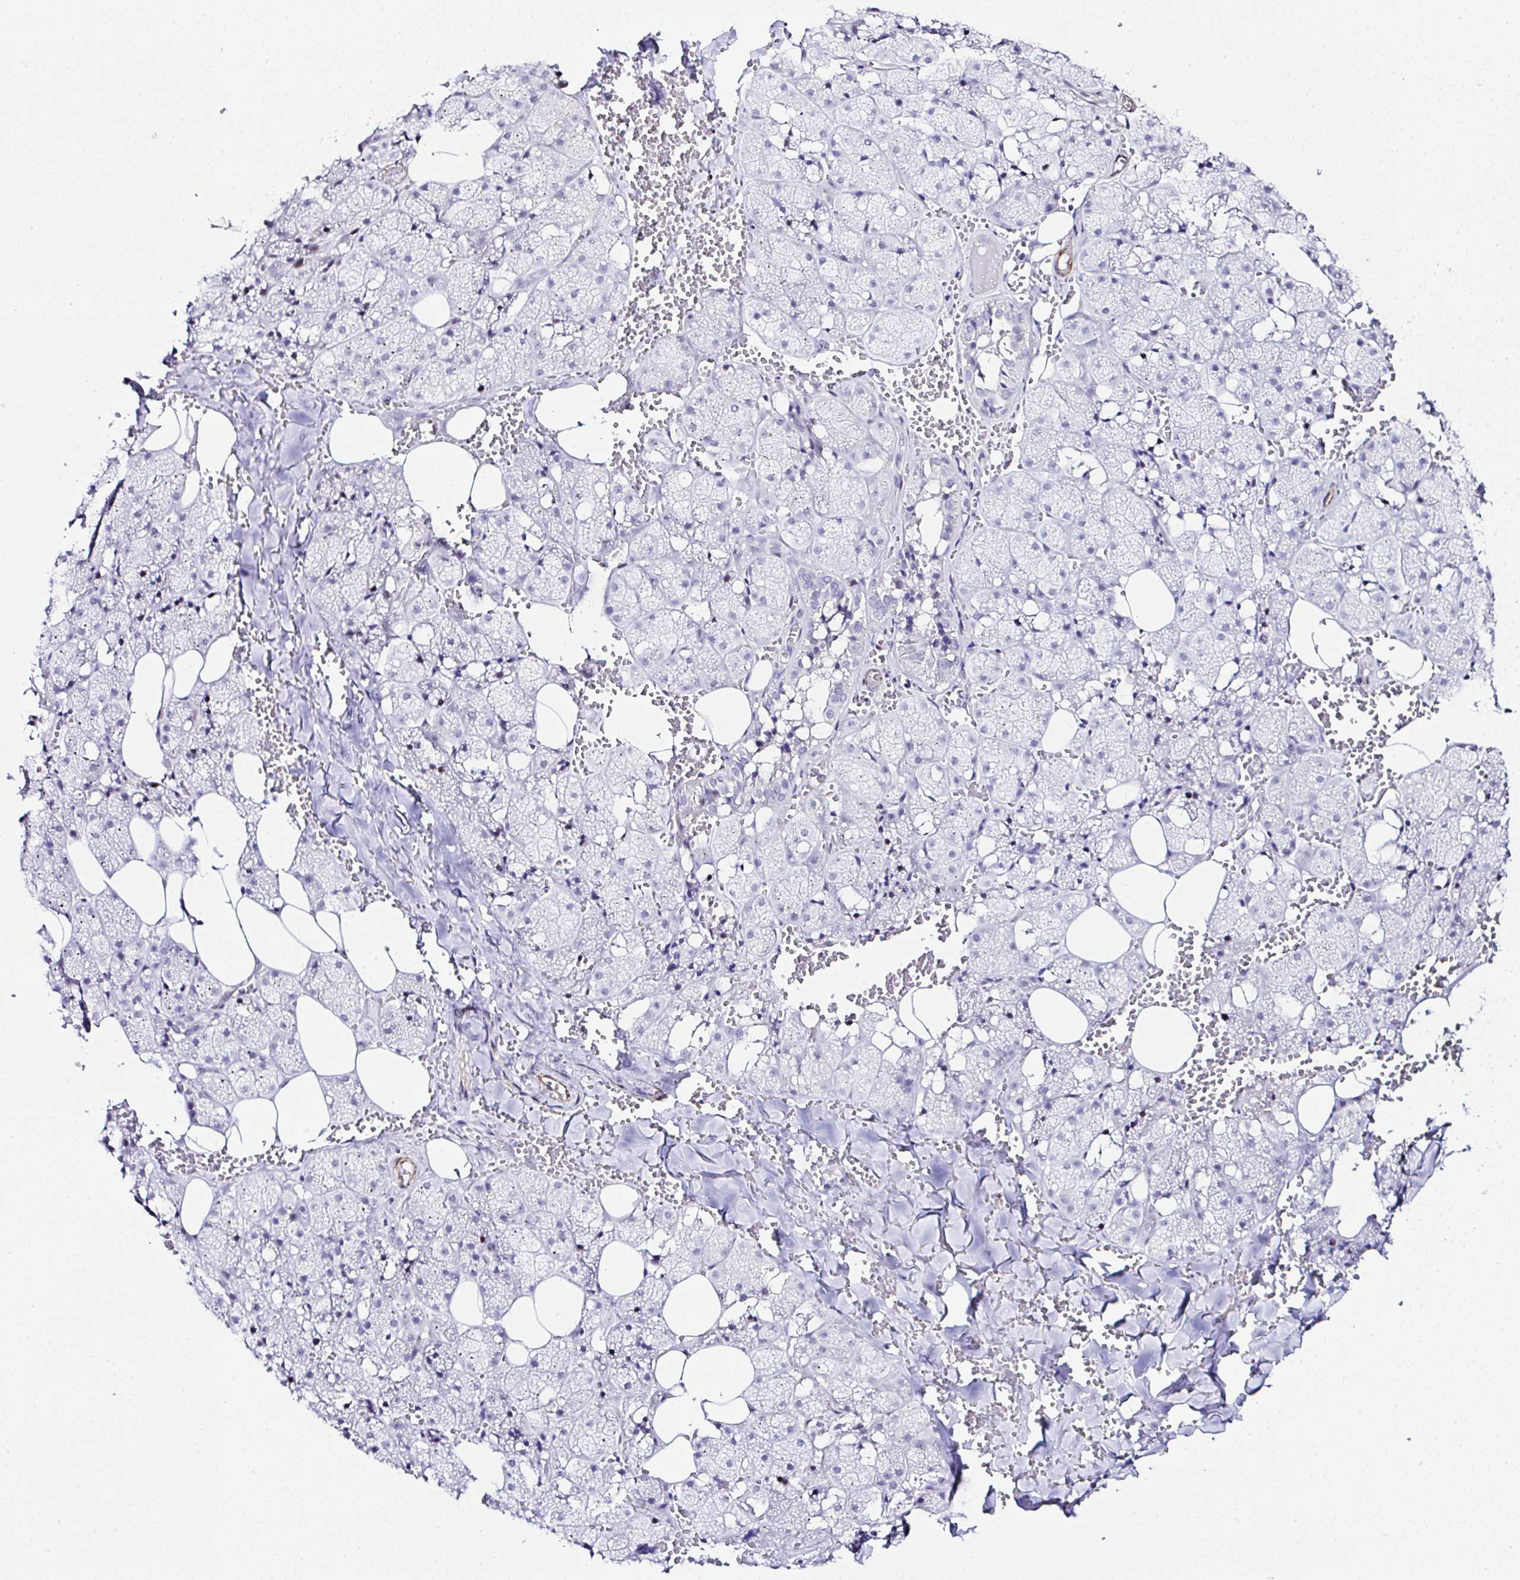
{"staining": {"intensity": "negative", "quantity": "none", "location": "none"}, "tissue": "salivary gland", "cell_type": "Glandular cells", "image_type": "normal", "snomed": [{"axis": "morphology", "description": "Normal tissue, NOS"}, {"axis": "topography", "description": "Salivary gland"}, {"axis": "topography", "description": "Peripheral nerve tissue"}], "caption": "IHC histopathology image of benign salivary gland: human salivary gland stained with DAB demonstrates no significant protein expression in glandular cells.", "gene": "FBXO34", "patient": {"sex": "male", "age": 38}}